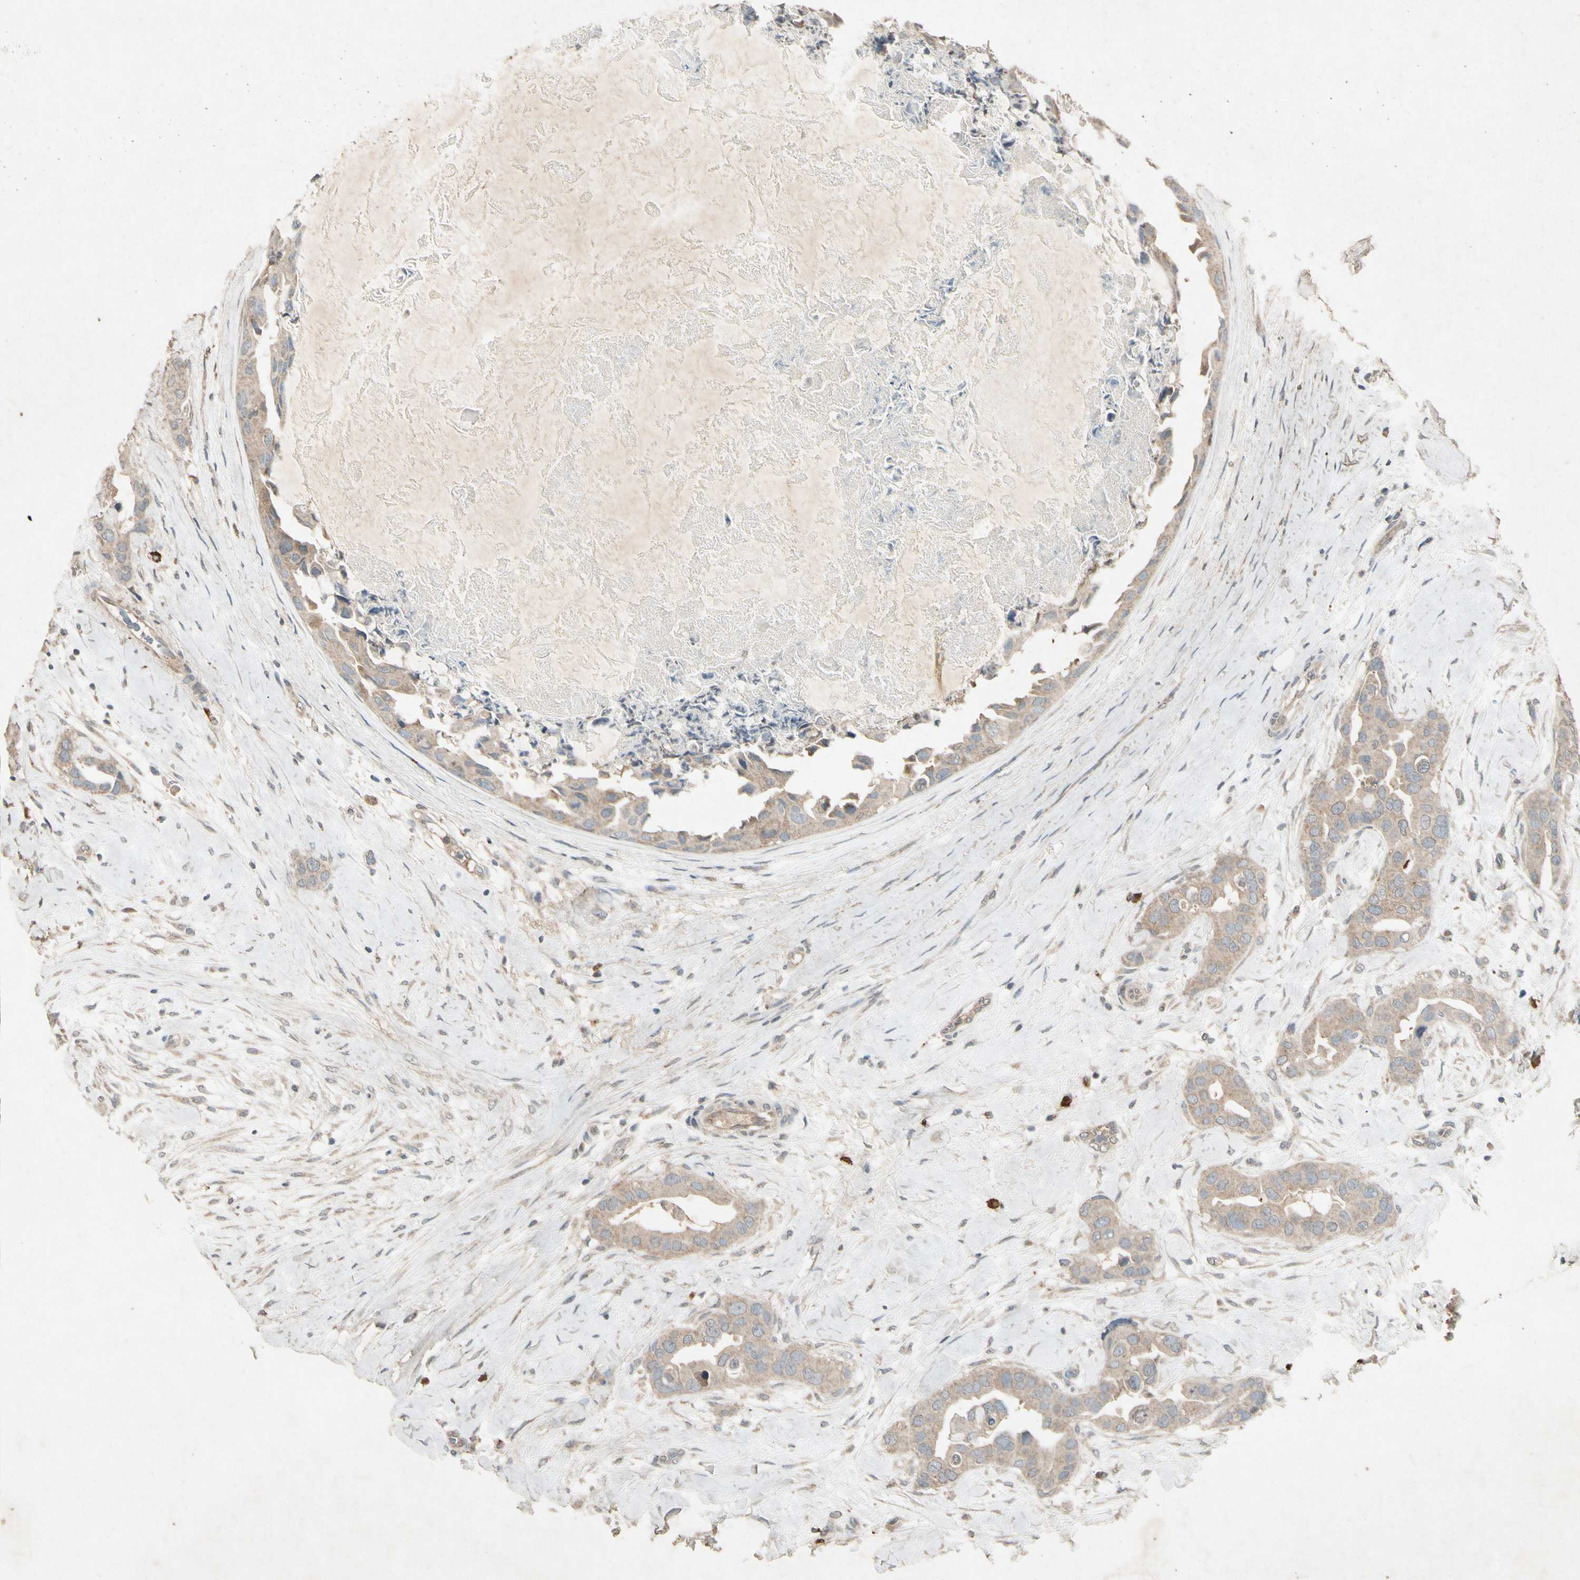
{"staining": {"intensity": "weak", "quantity": ">75%", "location": "cytoplasmic/membranous"}, "tissue": "breast cancer", "cell_type": "Tumor cells", "image_type": "cancer", "snomed": [{"axis": "morphology", "description": "Duct carcinoma"}, {"axis": "topography", "description": "Breast"}], "caption": "This image exhibits breast cancer (intraductal carcinoma) stained with IHC to label a protein in brown. The cytoplasmic/membranous of tumor cells show weak positivity for the protein. Nuclei are counter-stained blue.", "gene": "GPLD1", "patient": {"sex": "female", "age": 40}}